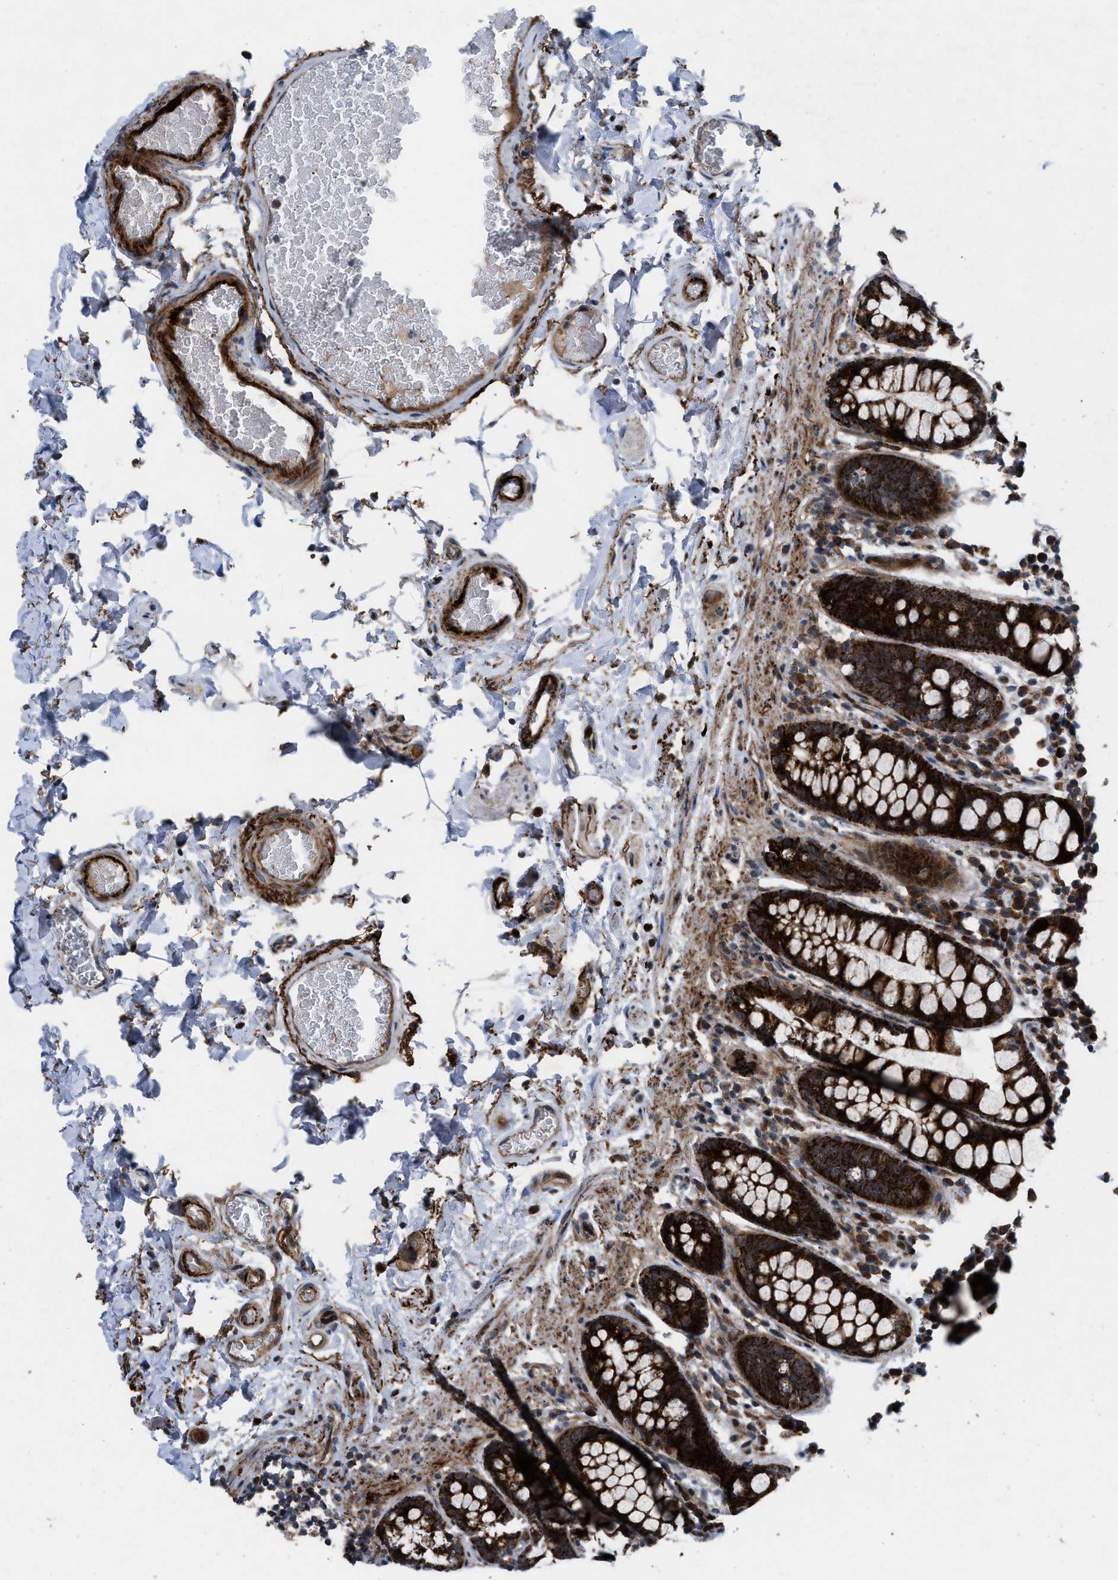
{"staining": {"intensity": "moderate", "quantity": ">75%", "location": "cytoplasmic/membranous"}, "tissue": "colon", "cell_type": "Endothelial cells", "image_type": "normal", "snomed": [{"axis": "morphology", "description": "Normal tissue, NOS"}, {"axis": "topography", "description": "Colon"}], "caption": "Endothelial cells display medium levels of moderate cytoplasmic/membranous positivity in approximately >75% of cells in unremarkable colon. (brown staining indicates protein expression, while blue staining denotes nuclei).", "gene": "AP3M2", "patient": {"sex": "female", "age": 80}}